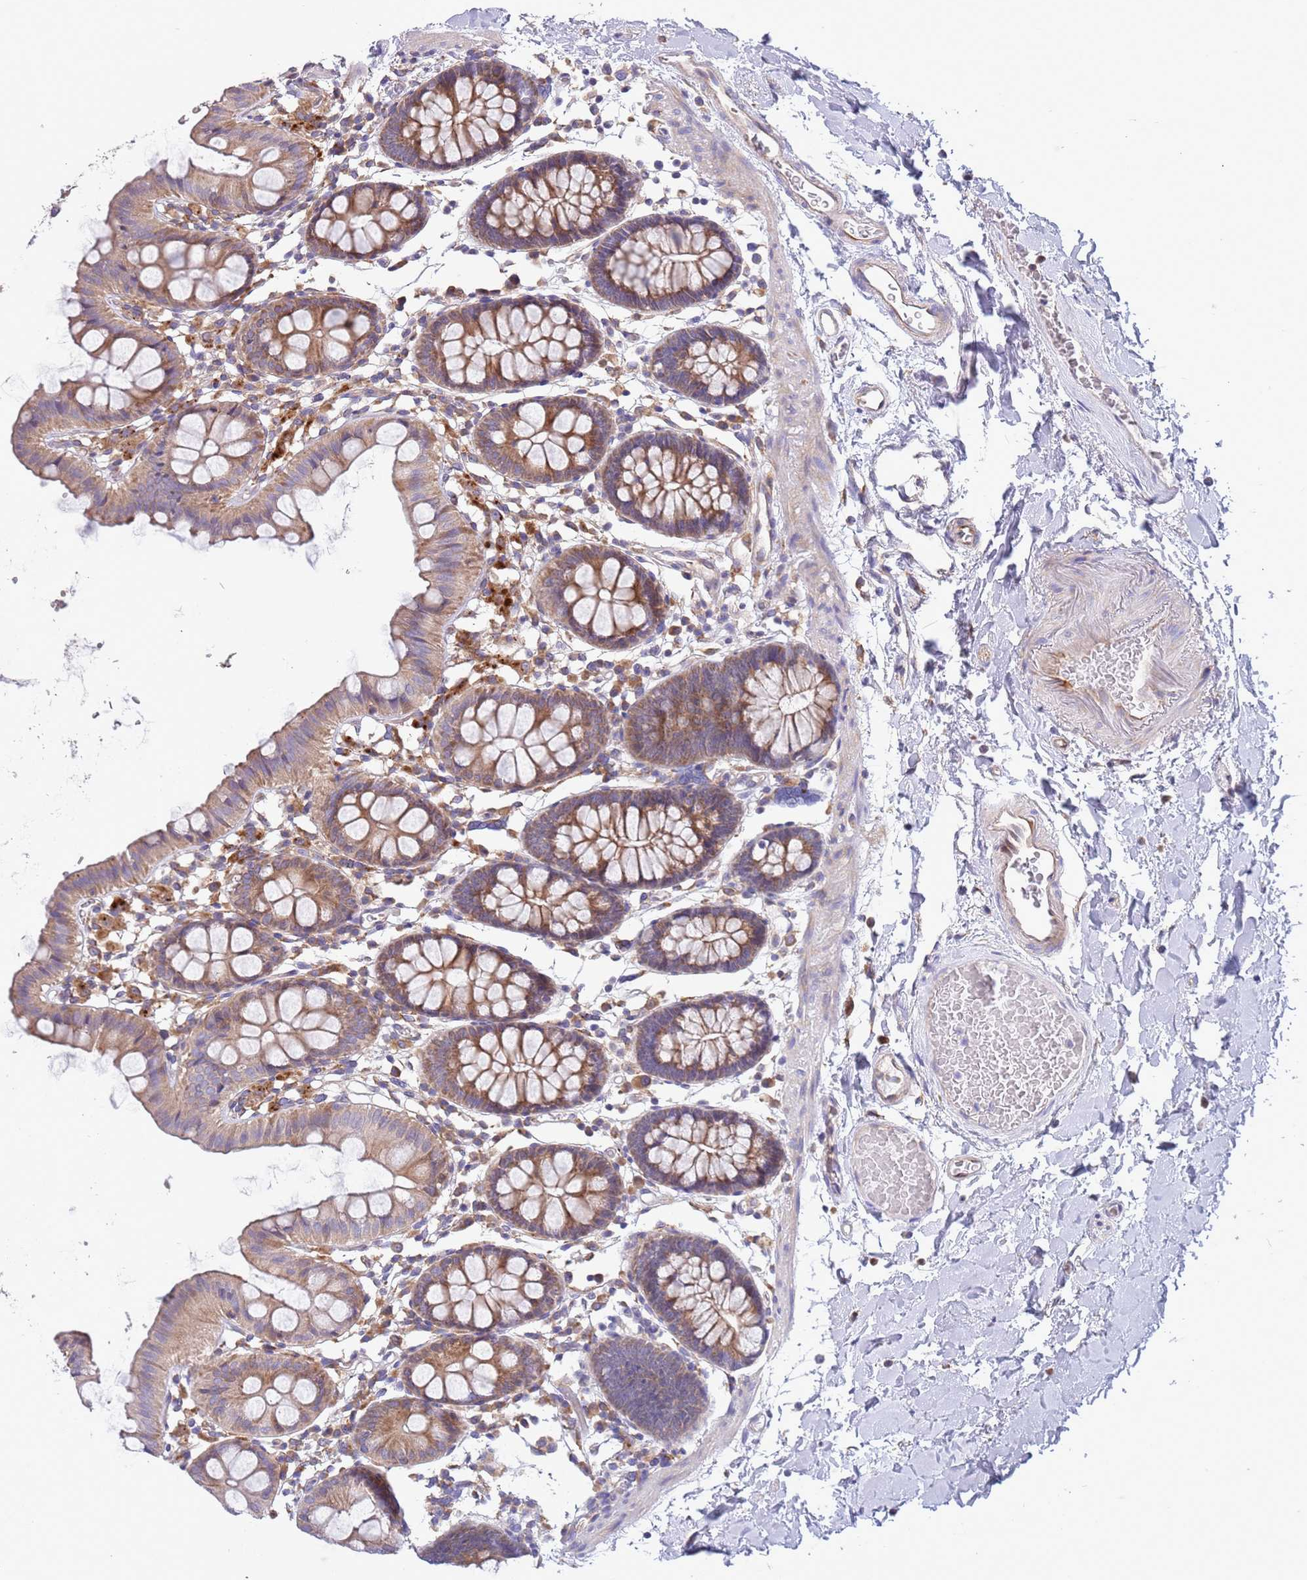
{"staining": {"intensity": "negative", "quantity": "none", "location": "none"}, "tissue": "colon", "cell_type": "Endothelial cells", "image_type": "normal", "snomed": [{"axis": "morphology", "description": "Normal tissue, NOS"}, {"axis": "topography", "description": "Colon"}], "caption": "Immunohistochemistry photomicrograph of unremarkable colon: colon stained with DAB (3,3'-diaminobenzidine) shows no significant protein staining in endothelial cells. (Brightfield microscopy of DAB (3,3'-diaminobenzidine) immunohistochemistry at high magnification).", "gene": "ARMCX6", "patient": {"sex": "male", "age": 75}}